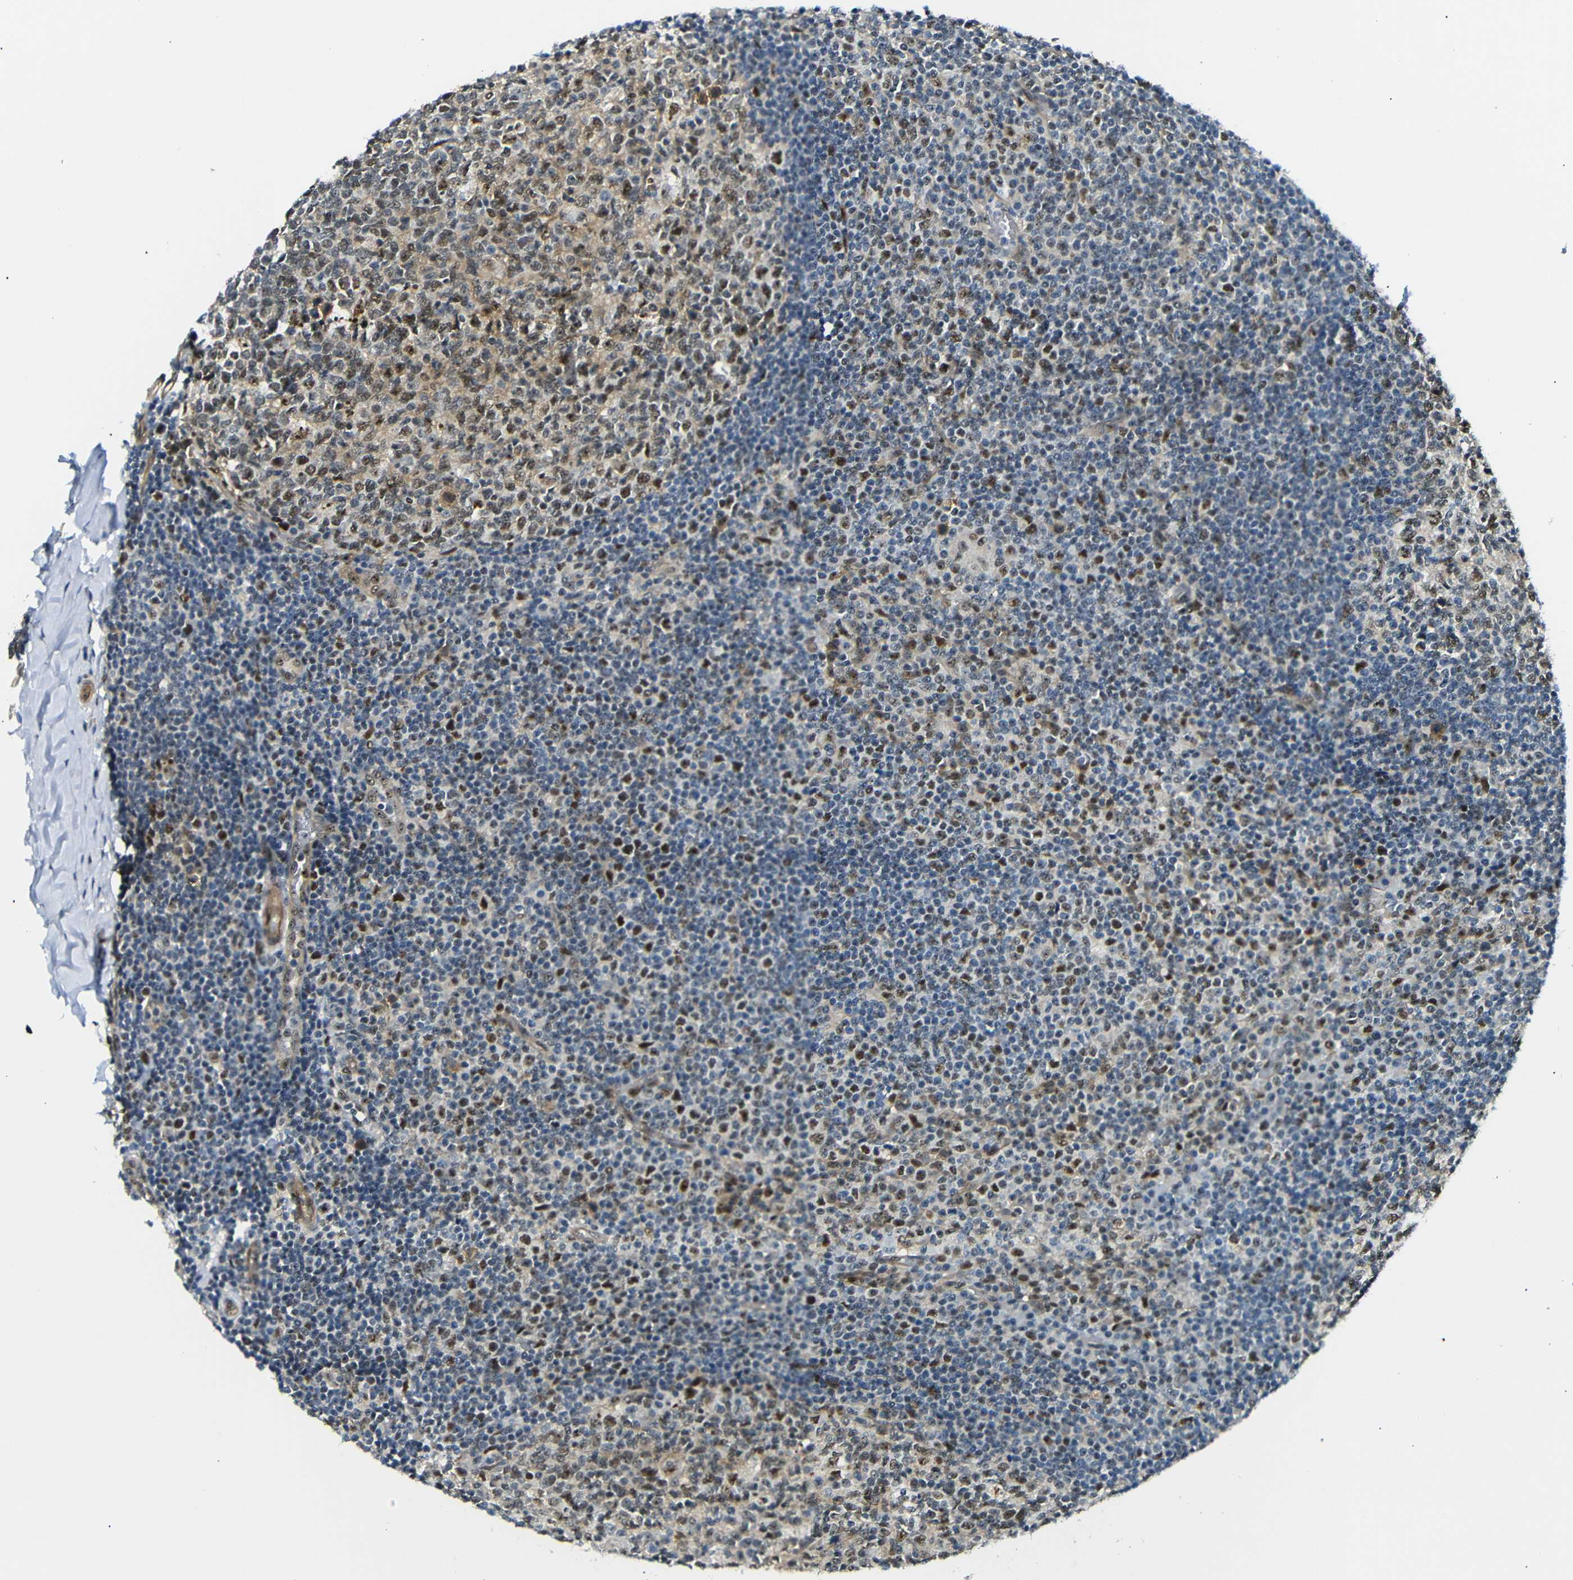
{"staining": {"intensity": "moderate", "quantity": "25%-75%", "location": "cytoplasmic/membranous,nuclear"}, "tissue": "tonsil", "cell_type": "Germinal center cells", "image_type": "normal", "snomed": [{"axis": "morphology", "description": "Normal tissue, NOS"}, {"axis": "topography", "description": "Tonsil"}], "caption": "Brown immunohistochemical staining in unremarkable tonsil demonstrates moderate cytoplasmic/membranous,nuclear staining in about 25%-75% of germinal center cells.", "gene": "PARN", "patient": {"sex": "female", "age": 19}}